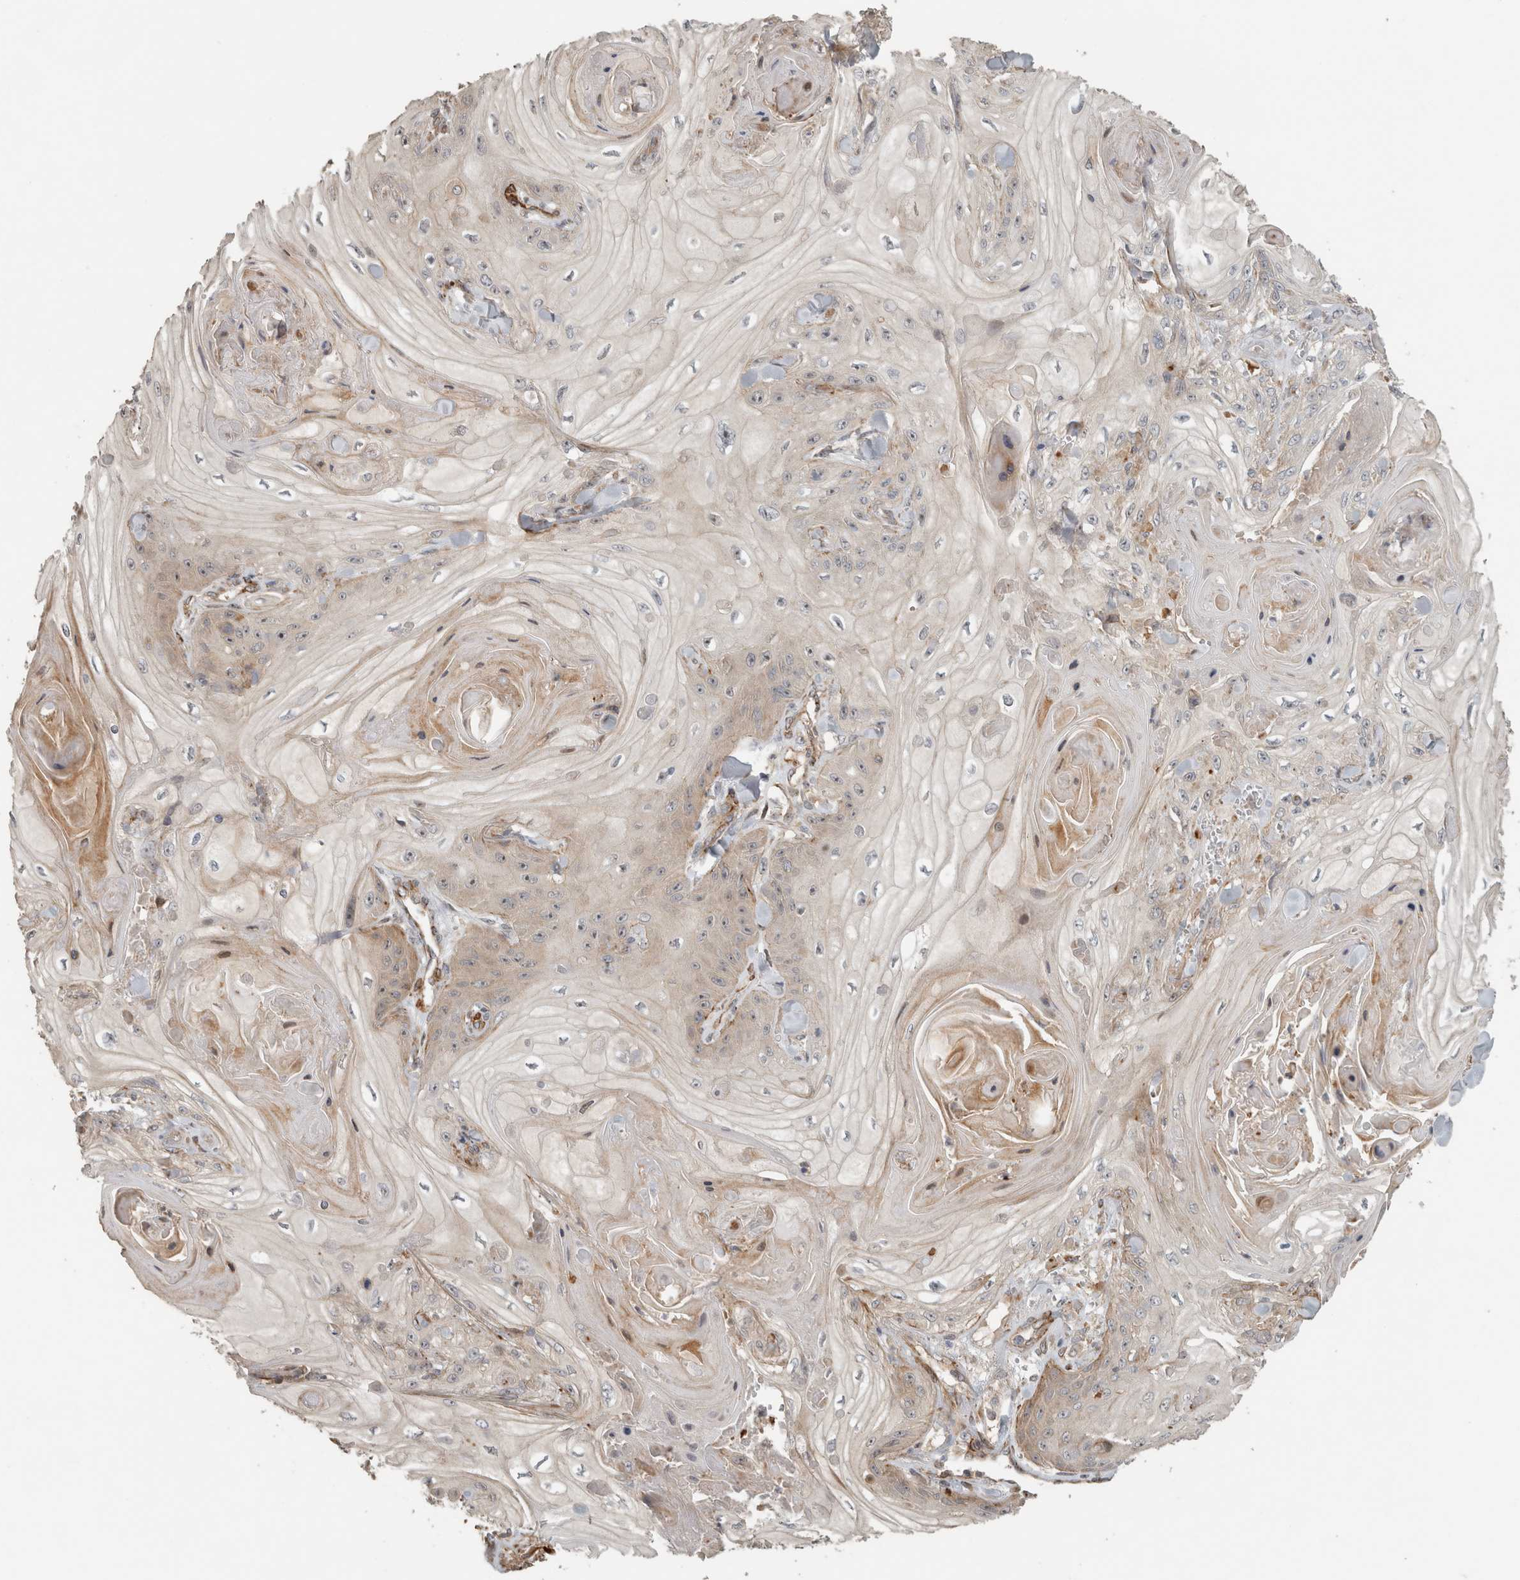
{"staining": {"intensity": "weak", "quantity": "<25%", "location": "cytoplasmic/membranous"}, "tissue": "skin cancer", "cell_type": "Tumor cells", "image_type": "cancer", "snomed": [{"axis": "morphology", "description": "Squamous cell carcinoma, NOS"}, {"axis": "topography", "description": "Skin"}], "caption": "Skin cancer (squamous cell carcinoma) stained for a protein using immunohistochemistry reveals no staining tumor cells.", "gene": "SIPA1L2", "patient": {"sex": "male", "age": 74}}